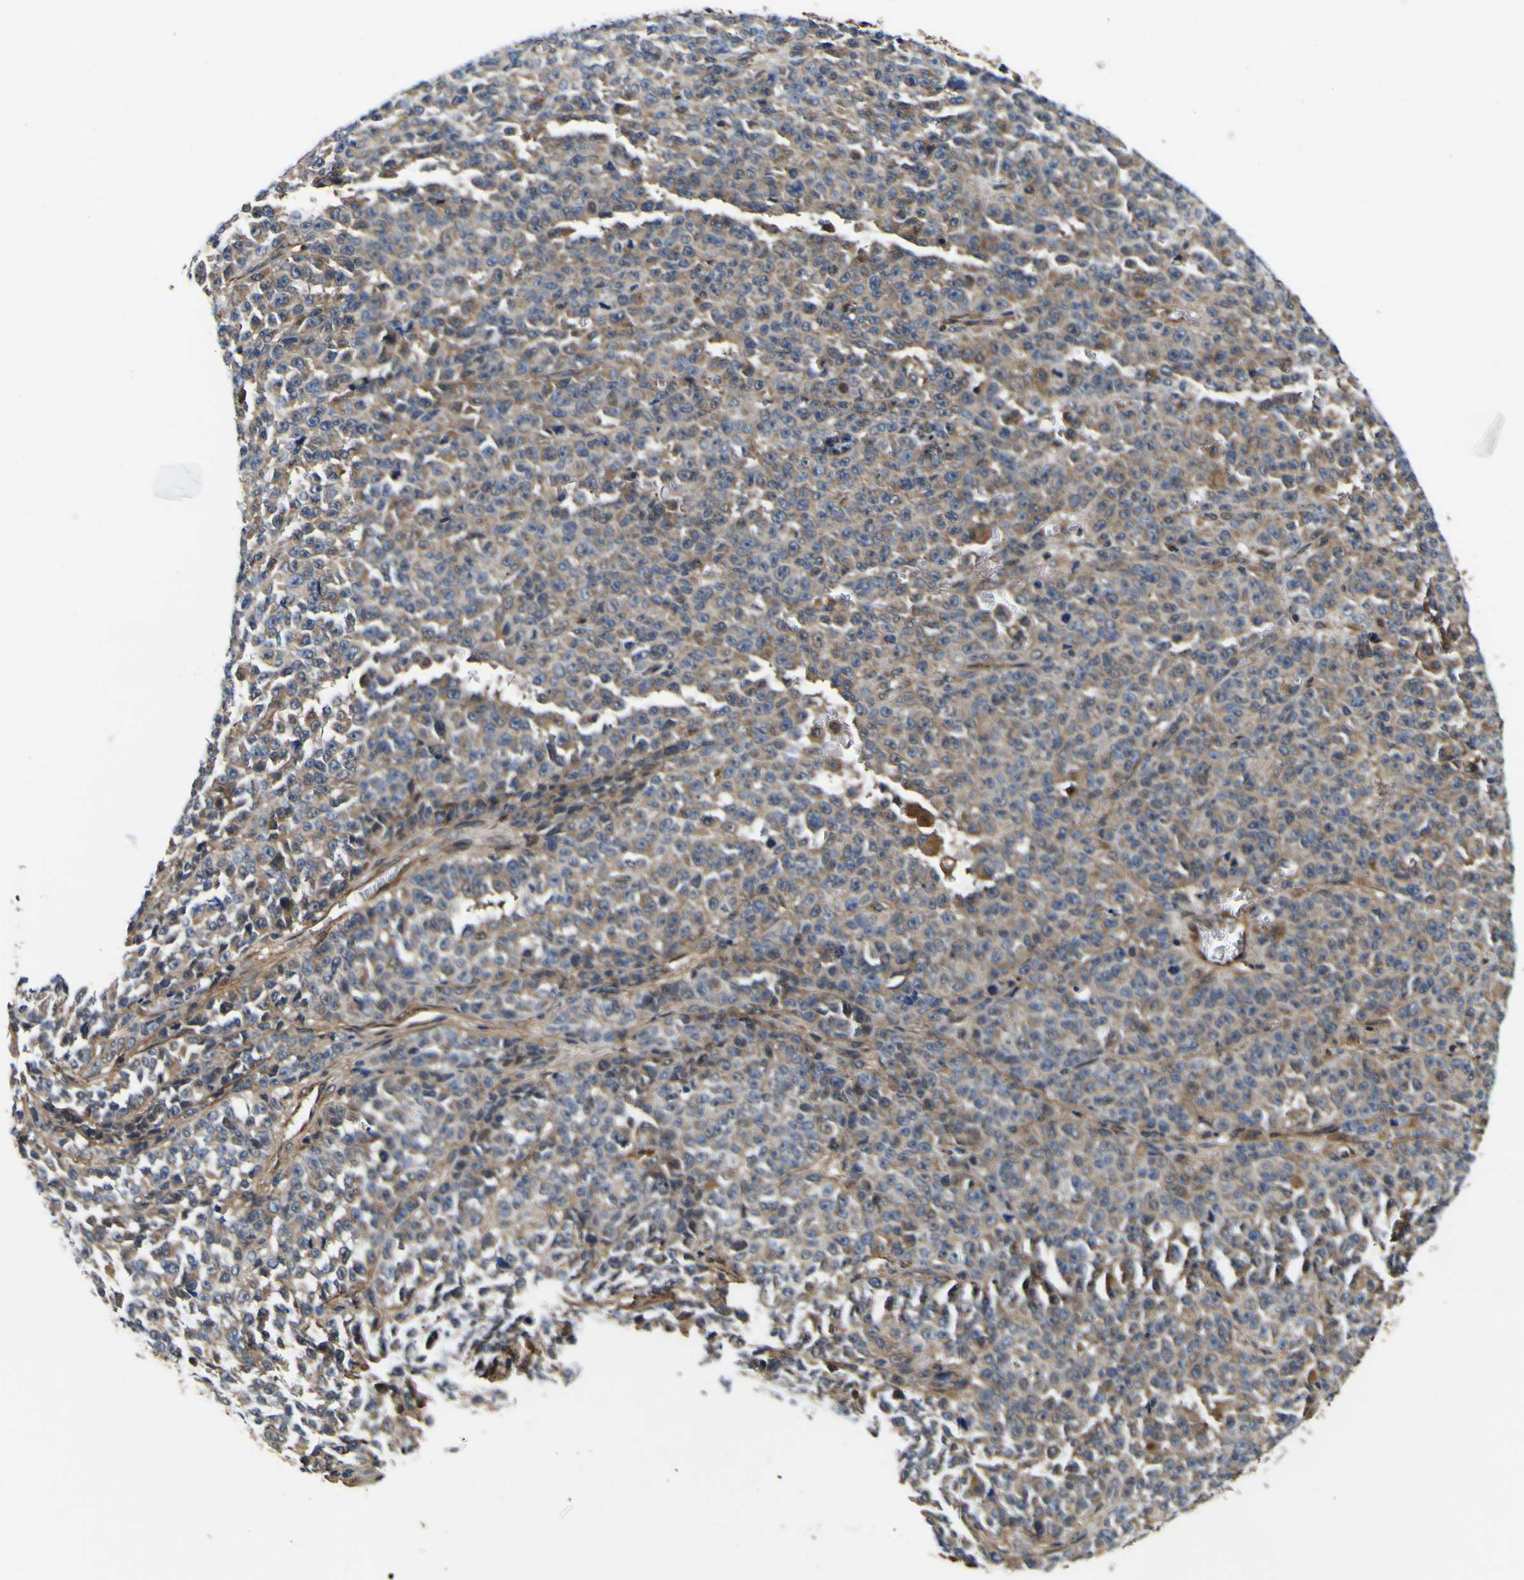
{"staining": {"intensity": "weak", "quantity": ">75%", "location": "cytoplasmic/membranous"}, "tissue": "melanoma", "cell_type": "Tumor cells", "image_type": "cancer", "snomed": [{"axis": "morphology", "description": "Malignant melanoma, NOS"}, {"axis": "topography", "description": "Skin"}], "caption": "Melanoma tissue reveals weak cytoplasmic/membranous positivity in about >75% of tumor cells Using DAB (3,3'-diaminobenzidine) (brown) and hematoxylin (blue) stains, captured at high magnification using brightfield microscopy.", "gene": "POSTN", "patient": {"sex": "female", "age": 82}}